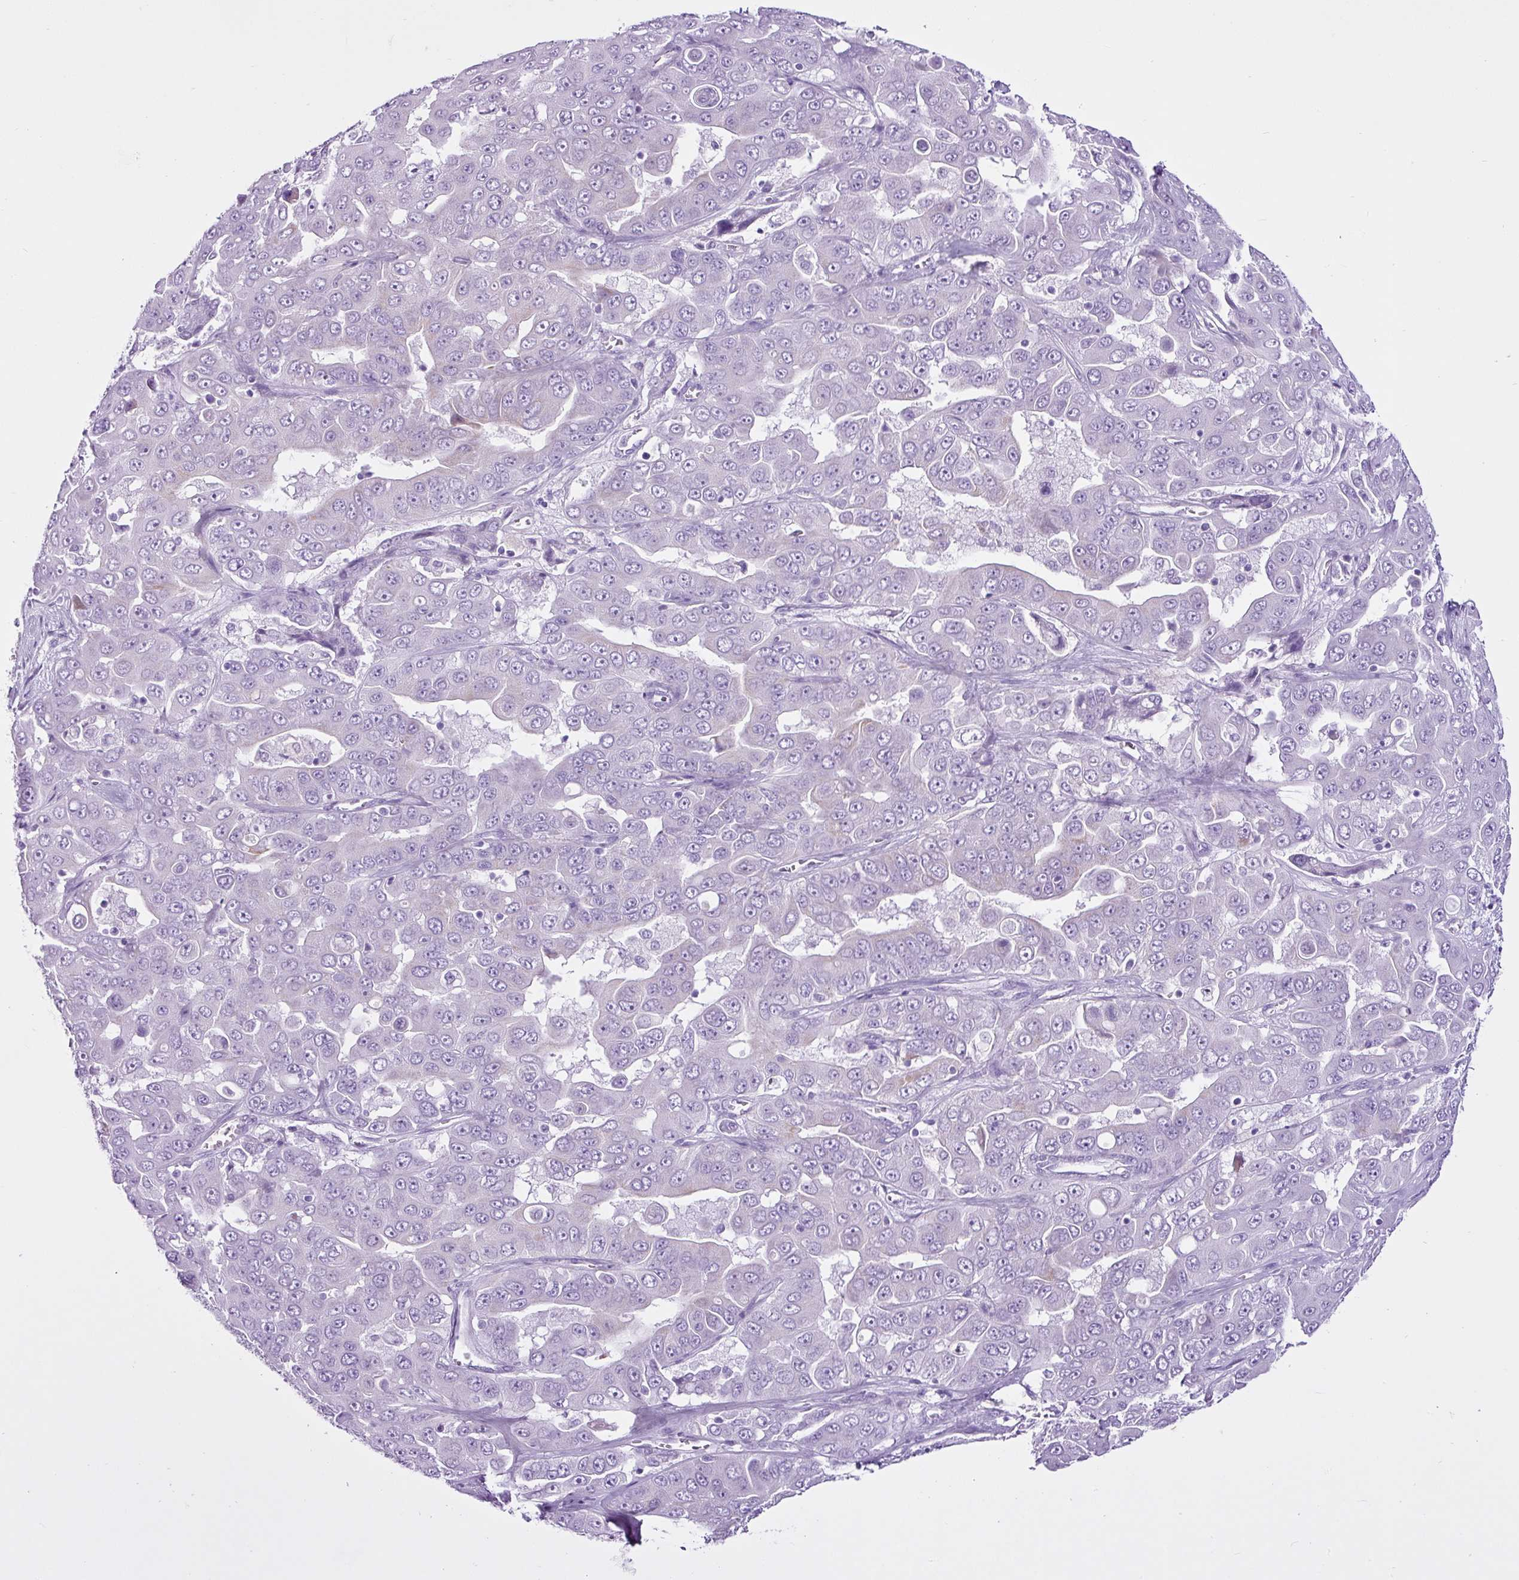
{"staining": {"intensity": "negative", "quantity": "none", "location": "none"}, "tissue": "liver cancer", "cell_type": "Tumor cells", "image_type": "cancer", "snomed": [{"axis": "morphology", "description": "Cholangiocarcinoma"}, {"axis": "topography", "description": "Liver"}], "caption": "The micrograph displays no staining of tumor cells in liver cancer (cholangiocarcinoma).", "gene": "LILRB4", "patient": {"sex": "female", "age": 52}}